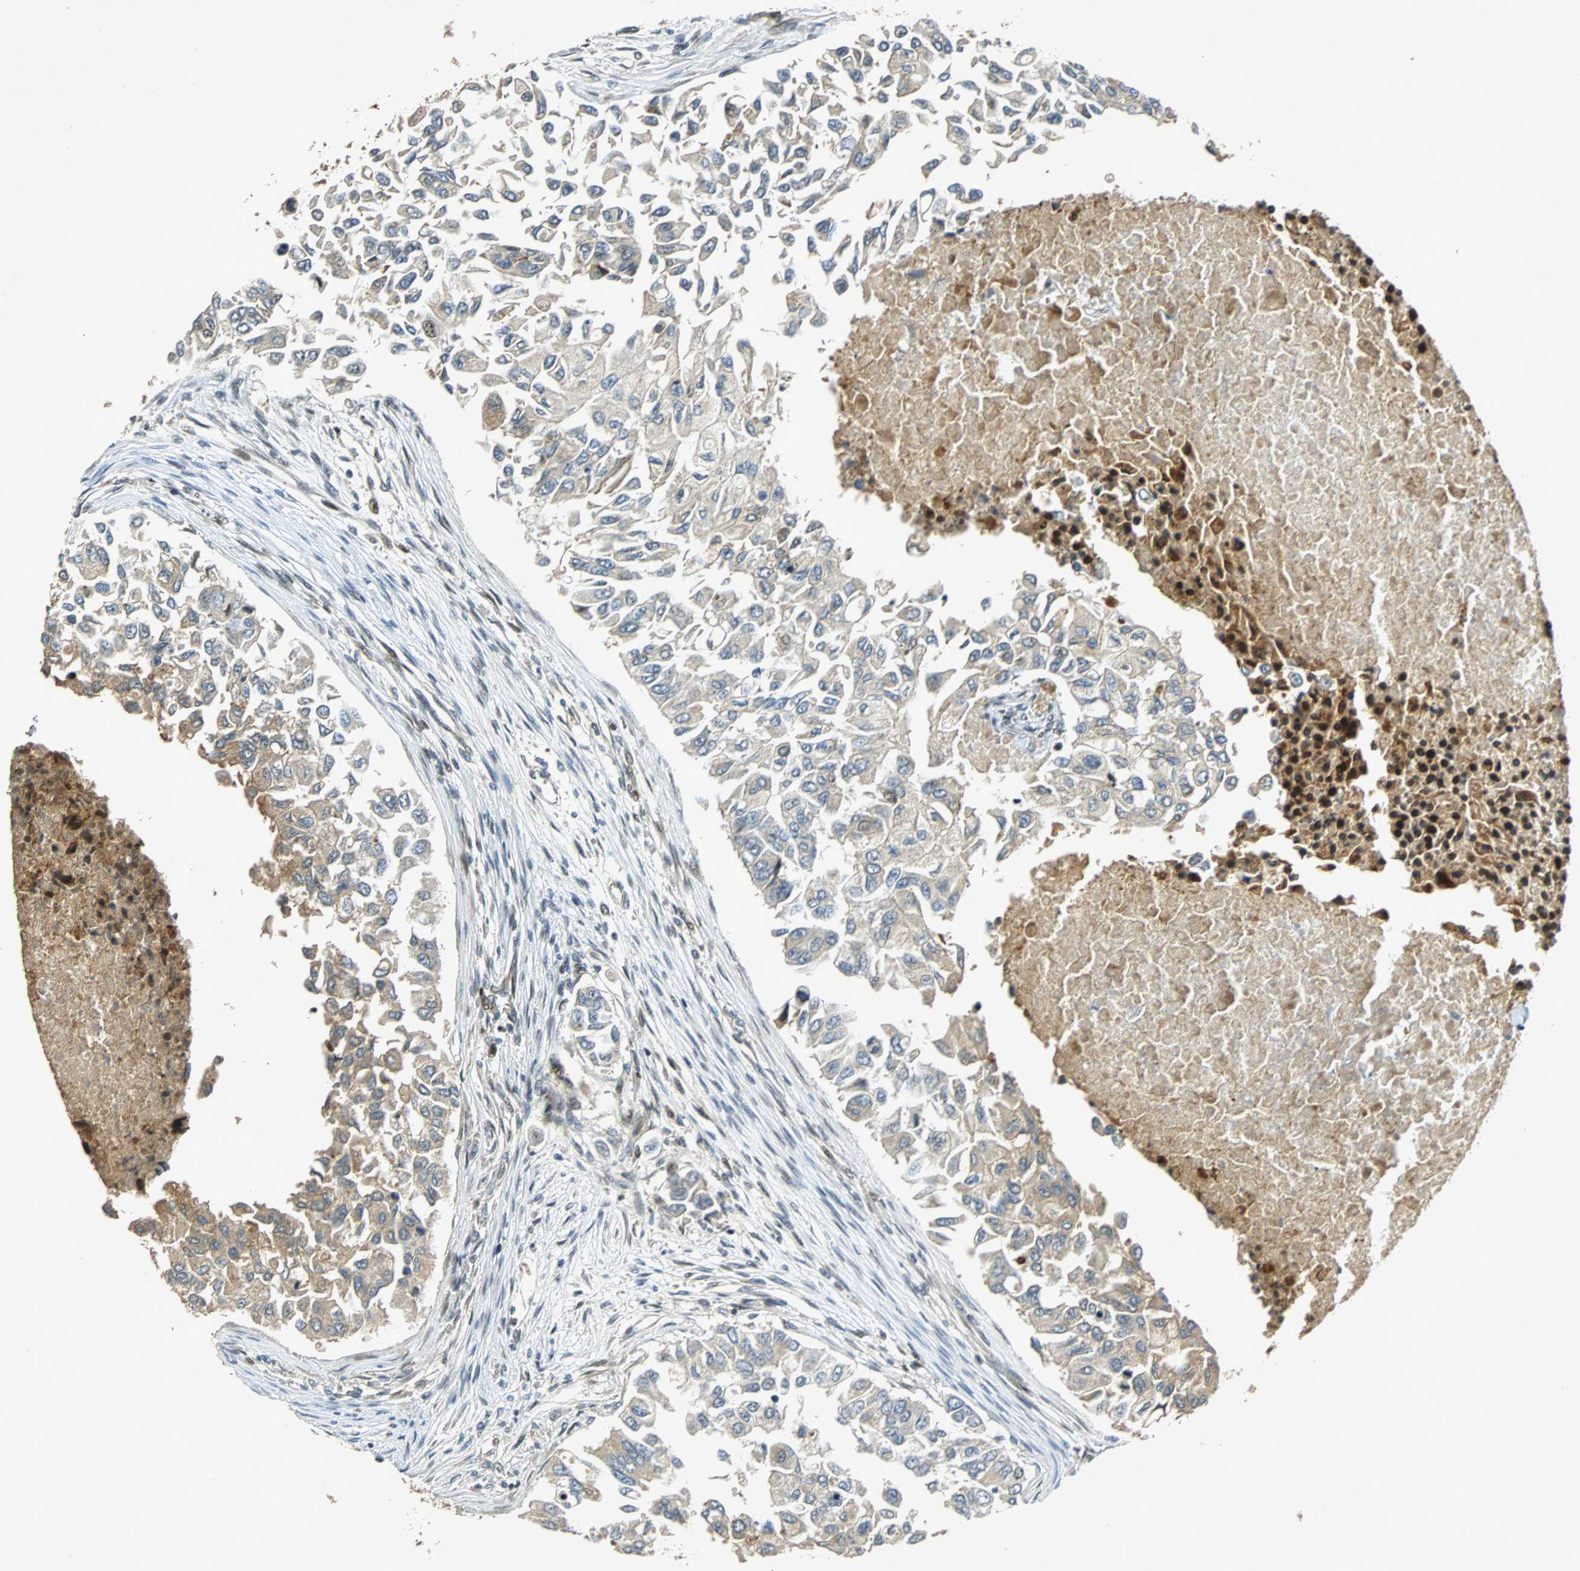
{"staining": {"intensity": "weak", "quantity": "25%-75%", "location": "cytoplasmic/membranous"}, "tissue": "breast cancer", "cell_type": "Tumor cells", "image_type": "cancer", "snomed": [{"axis": "morphology", "description": "Normal tissue, NOS"}, {"axis": "morphology", "description": "Duct carcinoma"}, {"axis": "topography", "description": "Breast"}], "caption": "High-magnification brightfield microscopy of infiltrating ductal carcinoma (breast) stained with DAB (brown) and counterstained with hematoxylin (blue). tumor cells exhibit weak cytoplasmic/membranous expression is identified in about25%-75% of cells.", "gene": "TUBA4A", "patient": {"sex": "female", "age": 49}}